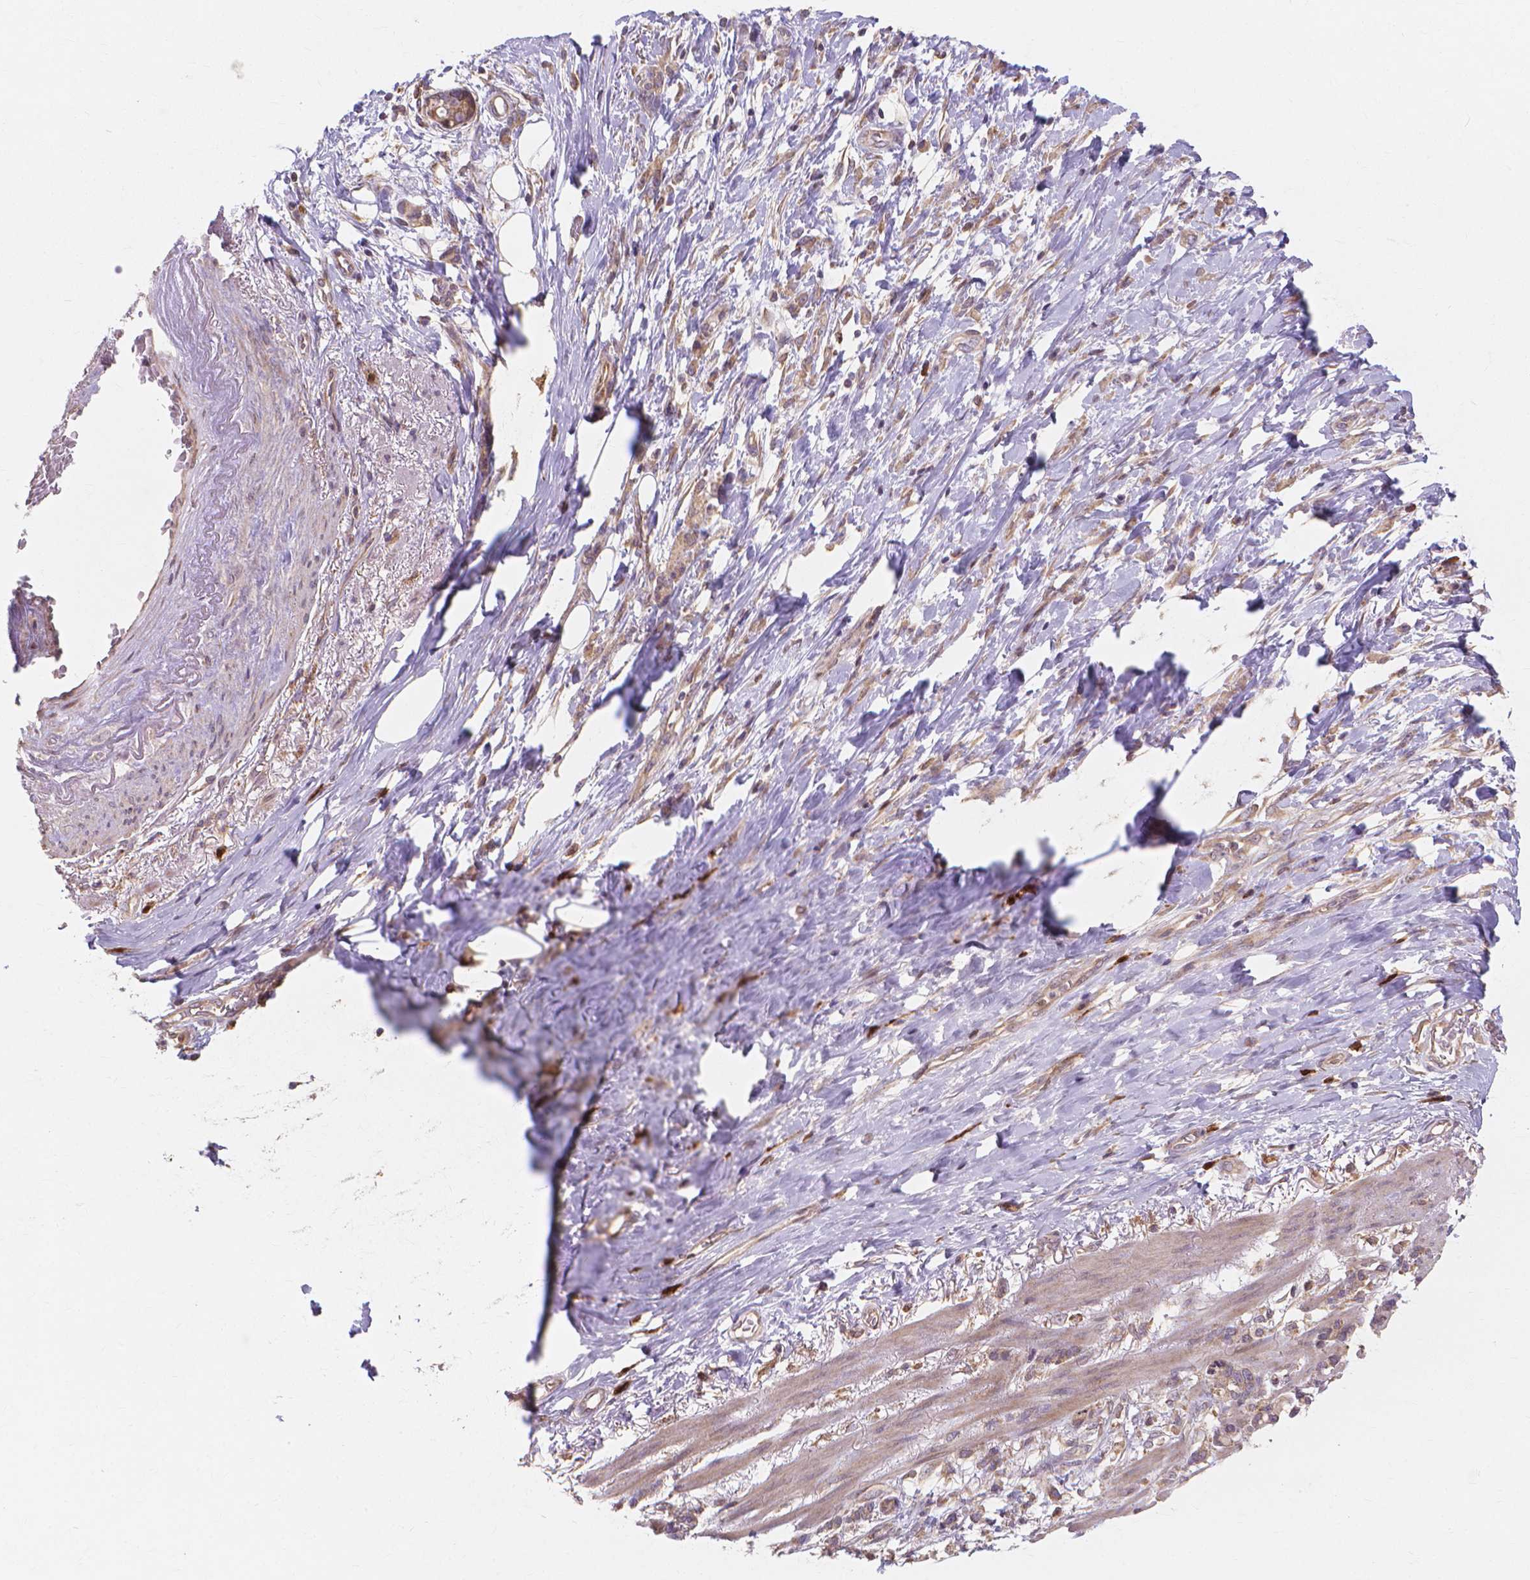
{"staining": {"intensity": "weak", "quantity": ">75%", "location": "cytoplasmic/membranous"}, "tissue": "stomach cancer", "cell_type": "Tumor cells", "image_type": "cancer", "snomed": [{"axis": "morphology", "description": "Adenocarcinoma, NOS"}, {"axis": "topography", "description": "Stomach"}], "caption": "About >75% of tumor cells in human adenocarcinoma (stomach) show weak cytoplasmic/membranous protein positivity as visualized by brown immunohistochemical staining.", "gene": "TAB2", "patient": {"sex": "female", "age": 84}}